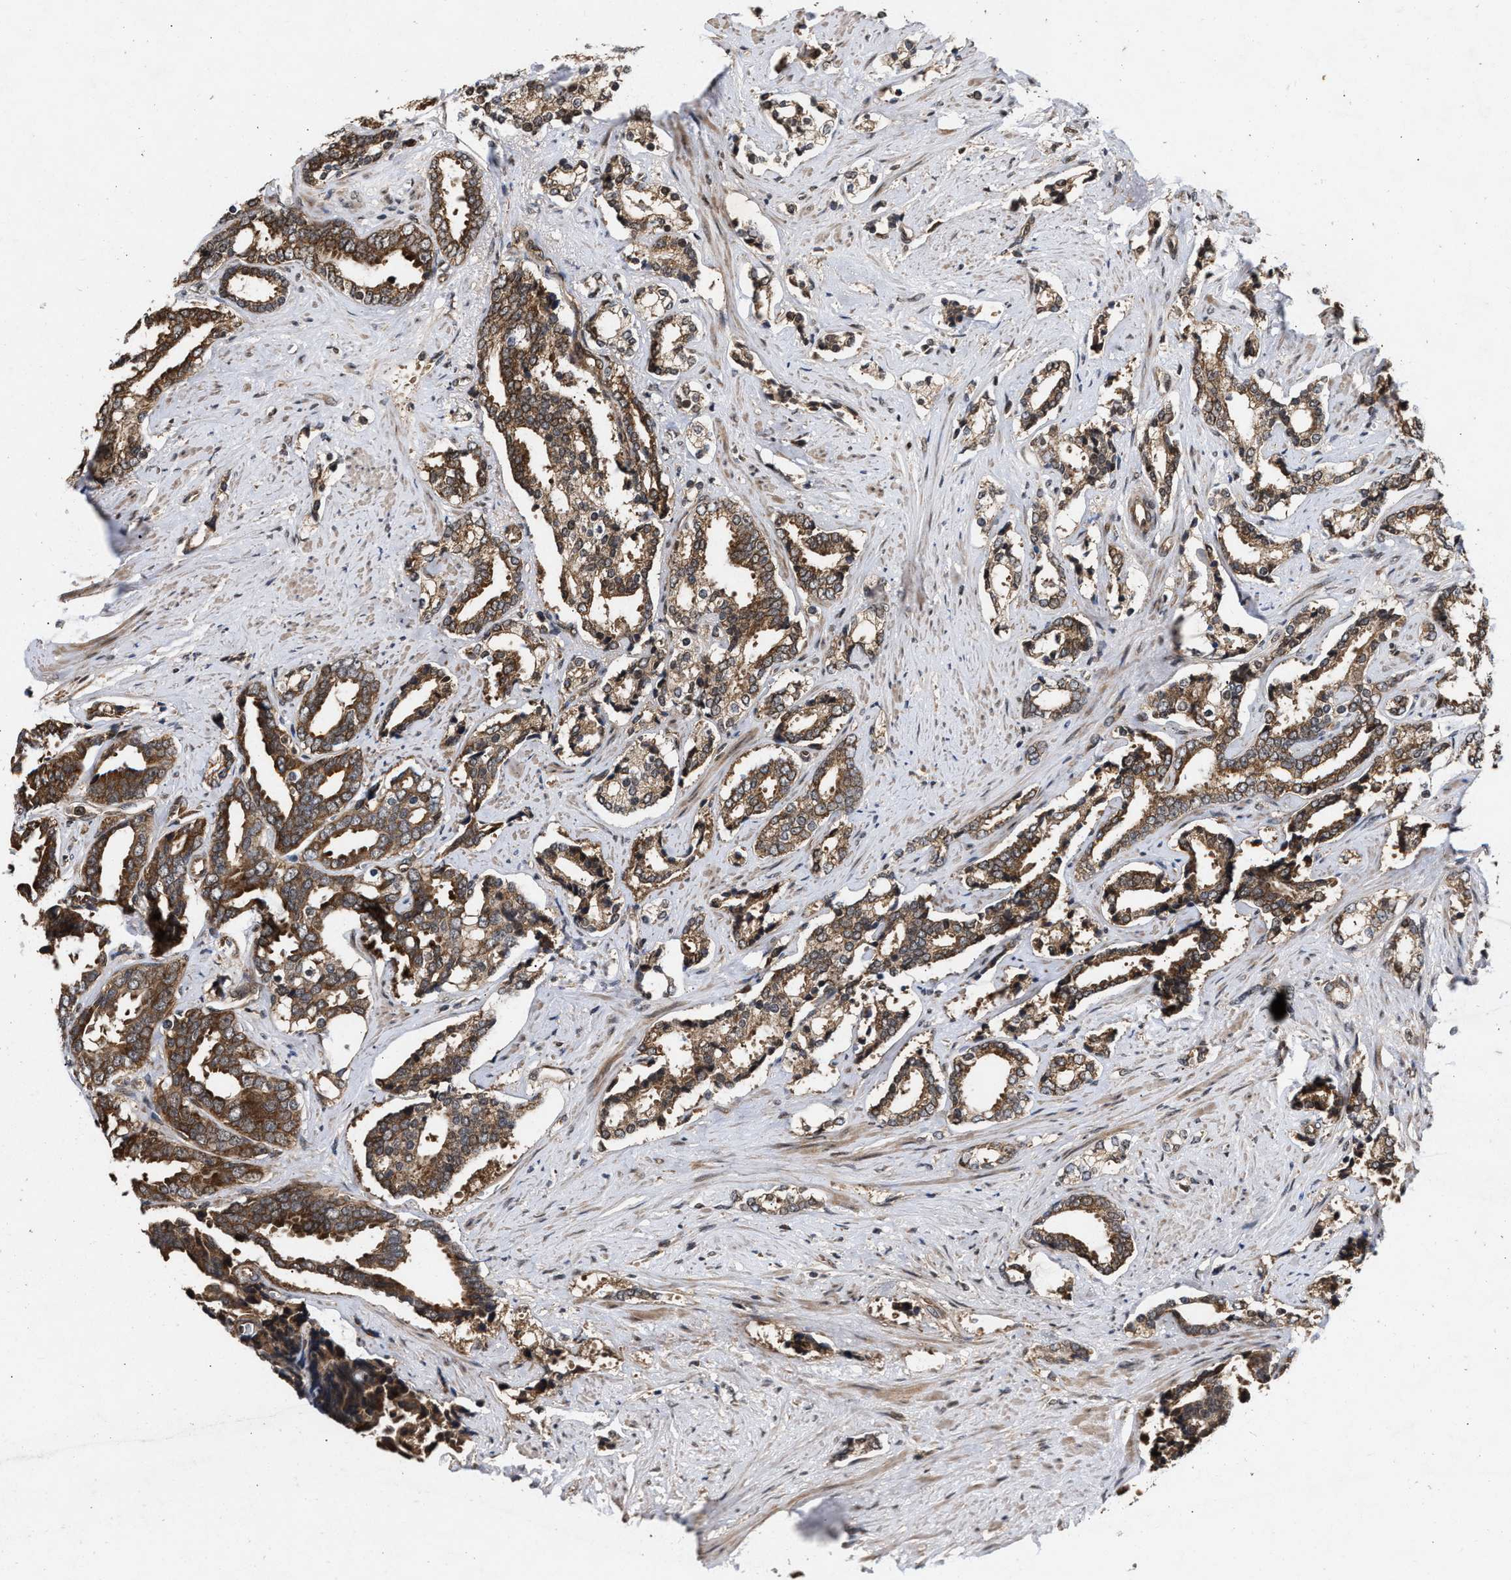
{"staining": {"intensity": "moderate", "quantity": ">75%", "location": "cytoplasmic/membranous"}, "tissue": "prostate cancer", "cell_type": "Tumor cells", "image_type": "cancer", "snomed": [{"axis": "morphology", "description": "Adenocarcinoma, High grade"}, {"axis": "topography", "description": "Prostate"}], "caption": "Protein analysis of prostate cancer (adenocarcinoma (high-grade)) tissue exhibits moderate cytoplasmic/membranous staining in approximately >75% of tumor cells.", "gene": "CFLAR", "patient": {"sex": "male", "age": 67}}